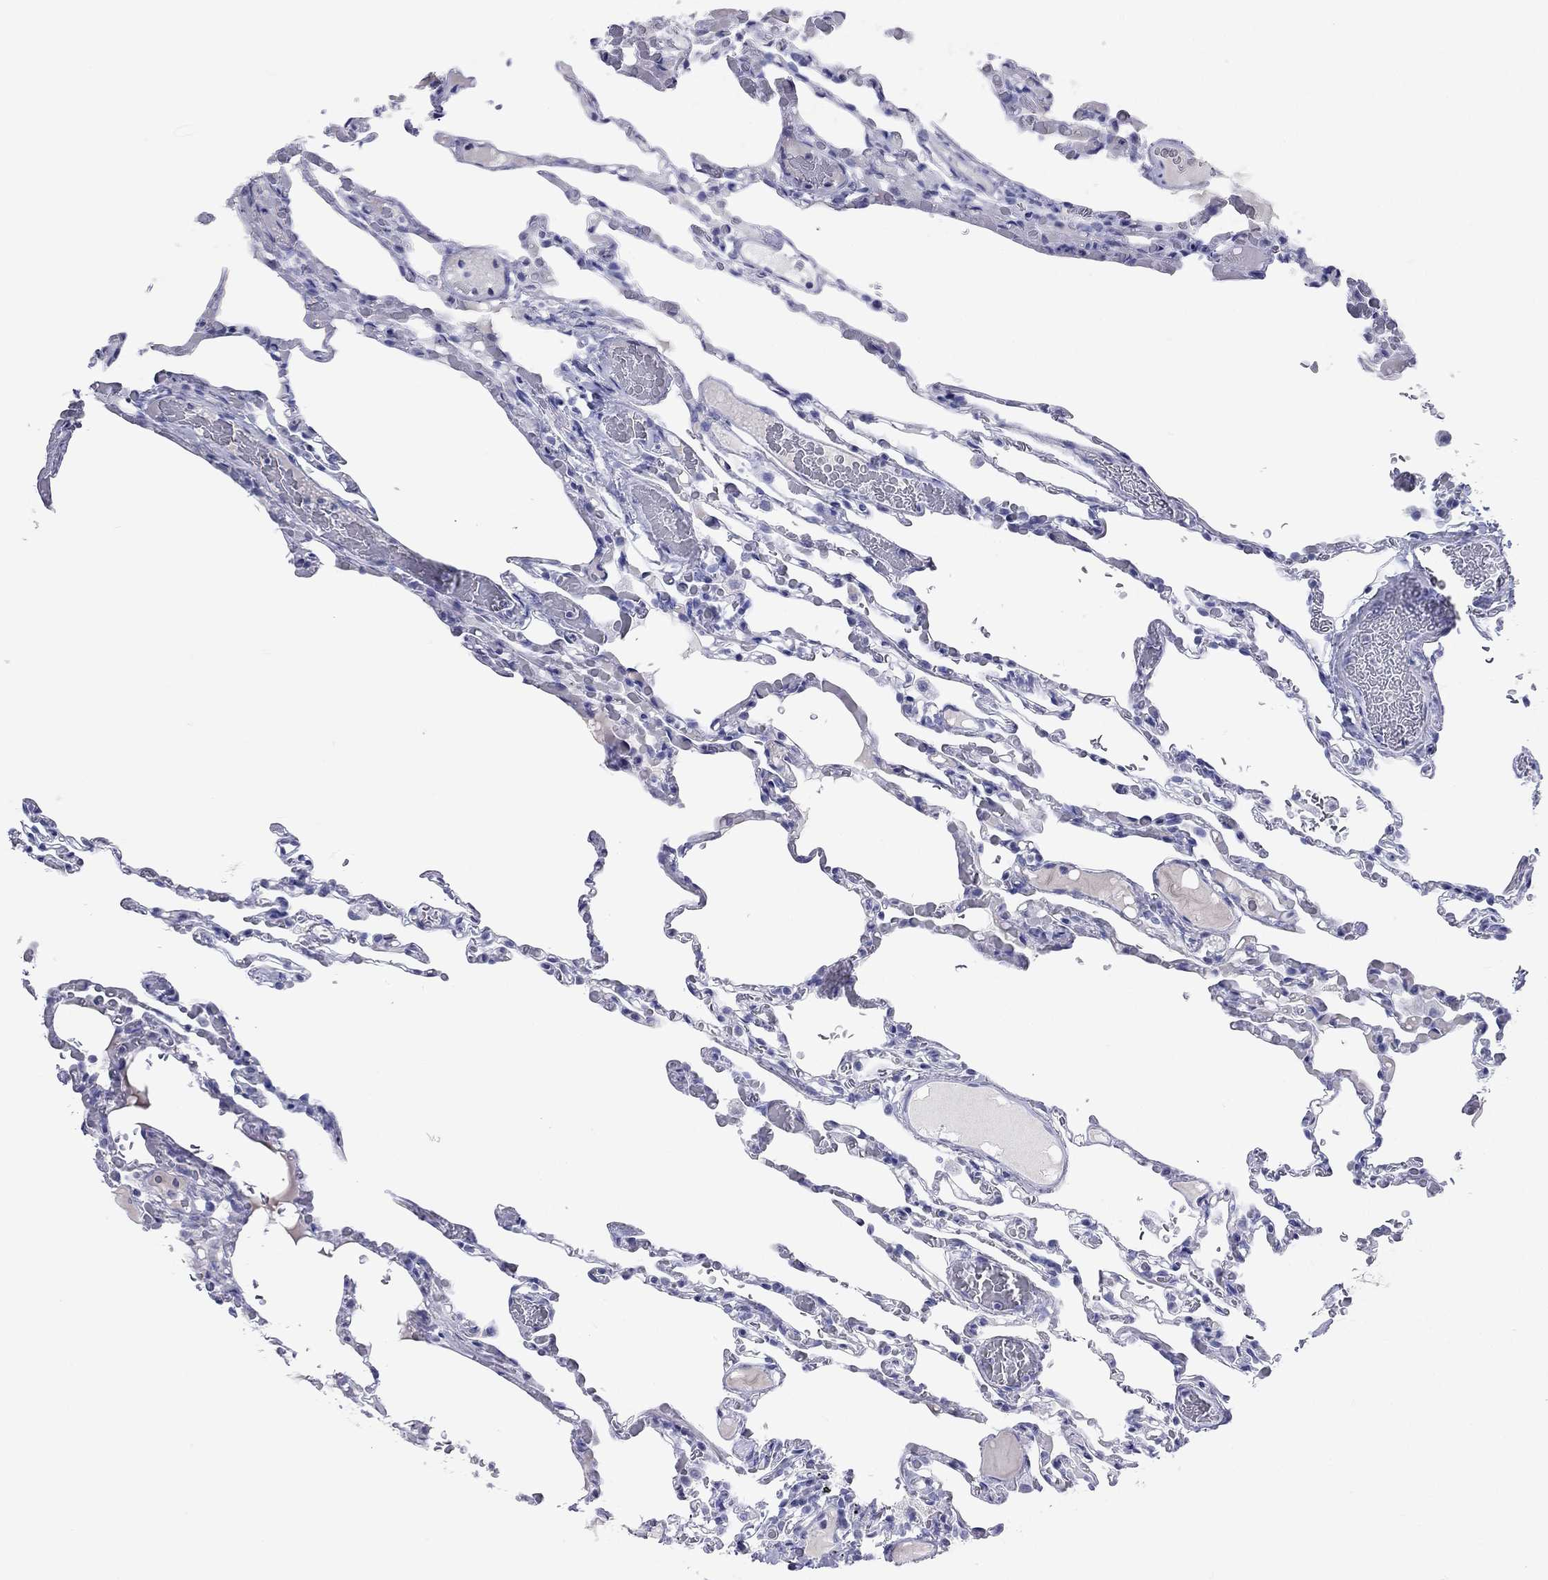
{"staining": {"intensity": "negative", "quantity": "none", "location": "none"}, "tissue": "lung", "cell_type": "Alveolar cells", "image_type": "normal", "snomed": [{"axis": "morphology", "description": "Normal tissue, NOS"}, {"axis": "topography", "description": "Lung"}], "caption": "Immunohistochemical staining of benign human lung reveals no significant positivity in alveolar cells.", "gene": "KLRG1", "patient": {"sex": "female", "age": 43}}